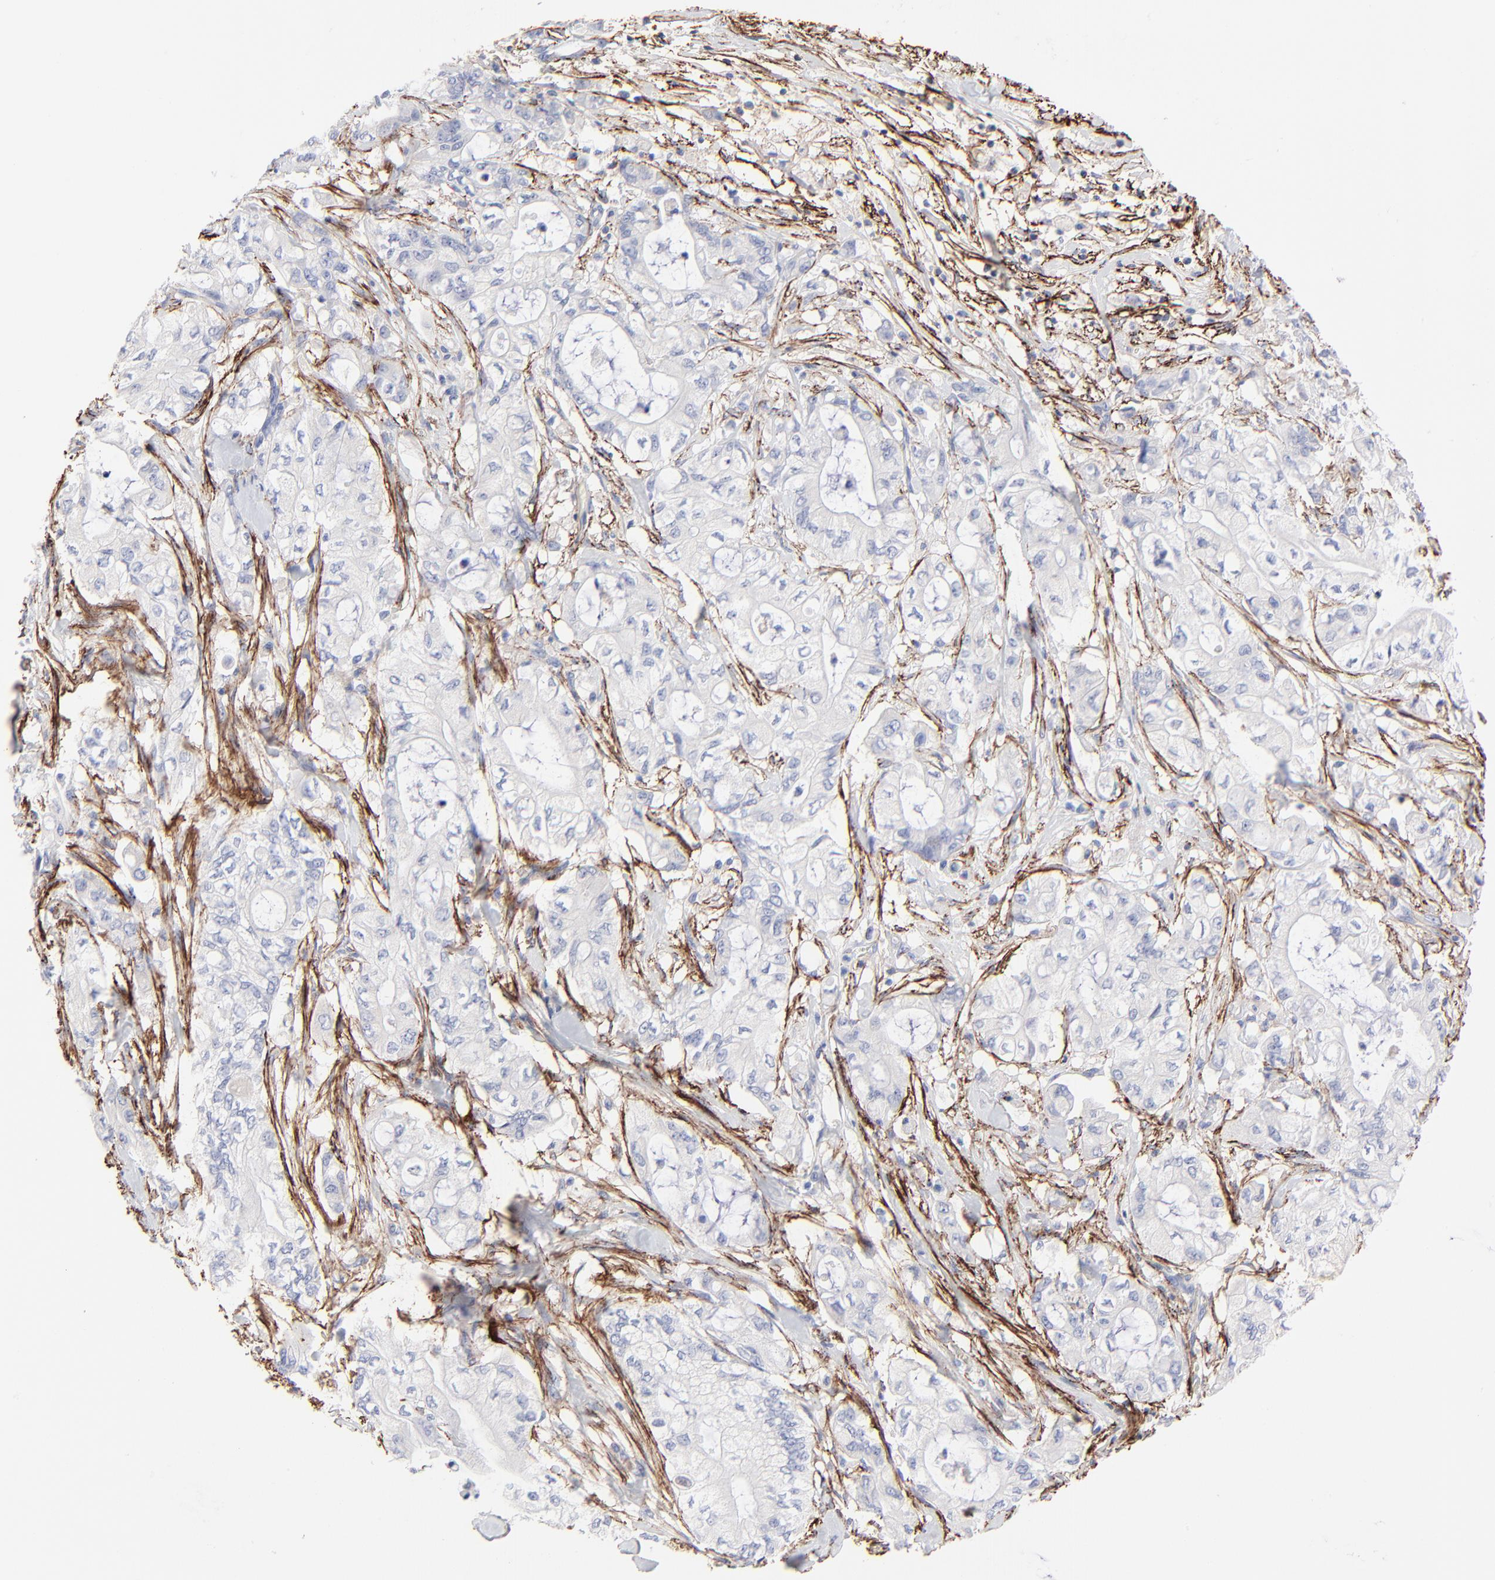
{"staining": {"intensity": "negative", "quantity": "none", "location": "none"}, "tissue": "pancreatic cancer", "cell_type": "Tumor cells", "image_type": "cancer", "snomed": [{"axis": "morphology", "description": "Adenocarcinoma, NOS"}, {"axis": "topography", "description": "Pancreas"}], "caption": "Human pancreatic cancer stained for a protein using immunohistochemistry (IHC) displays no positivity in tumor cells.", "gene": "FBLN2", "patient": {"sex": "male", "age": 79}}